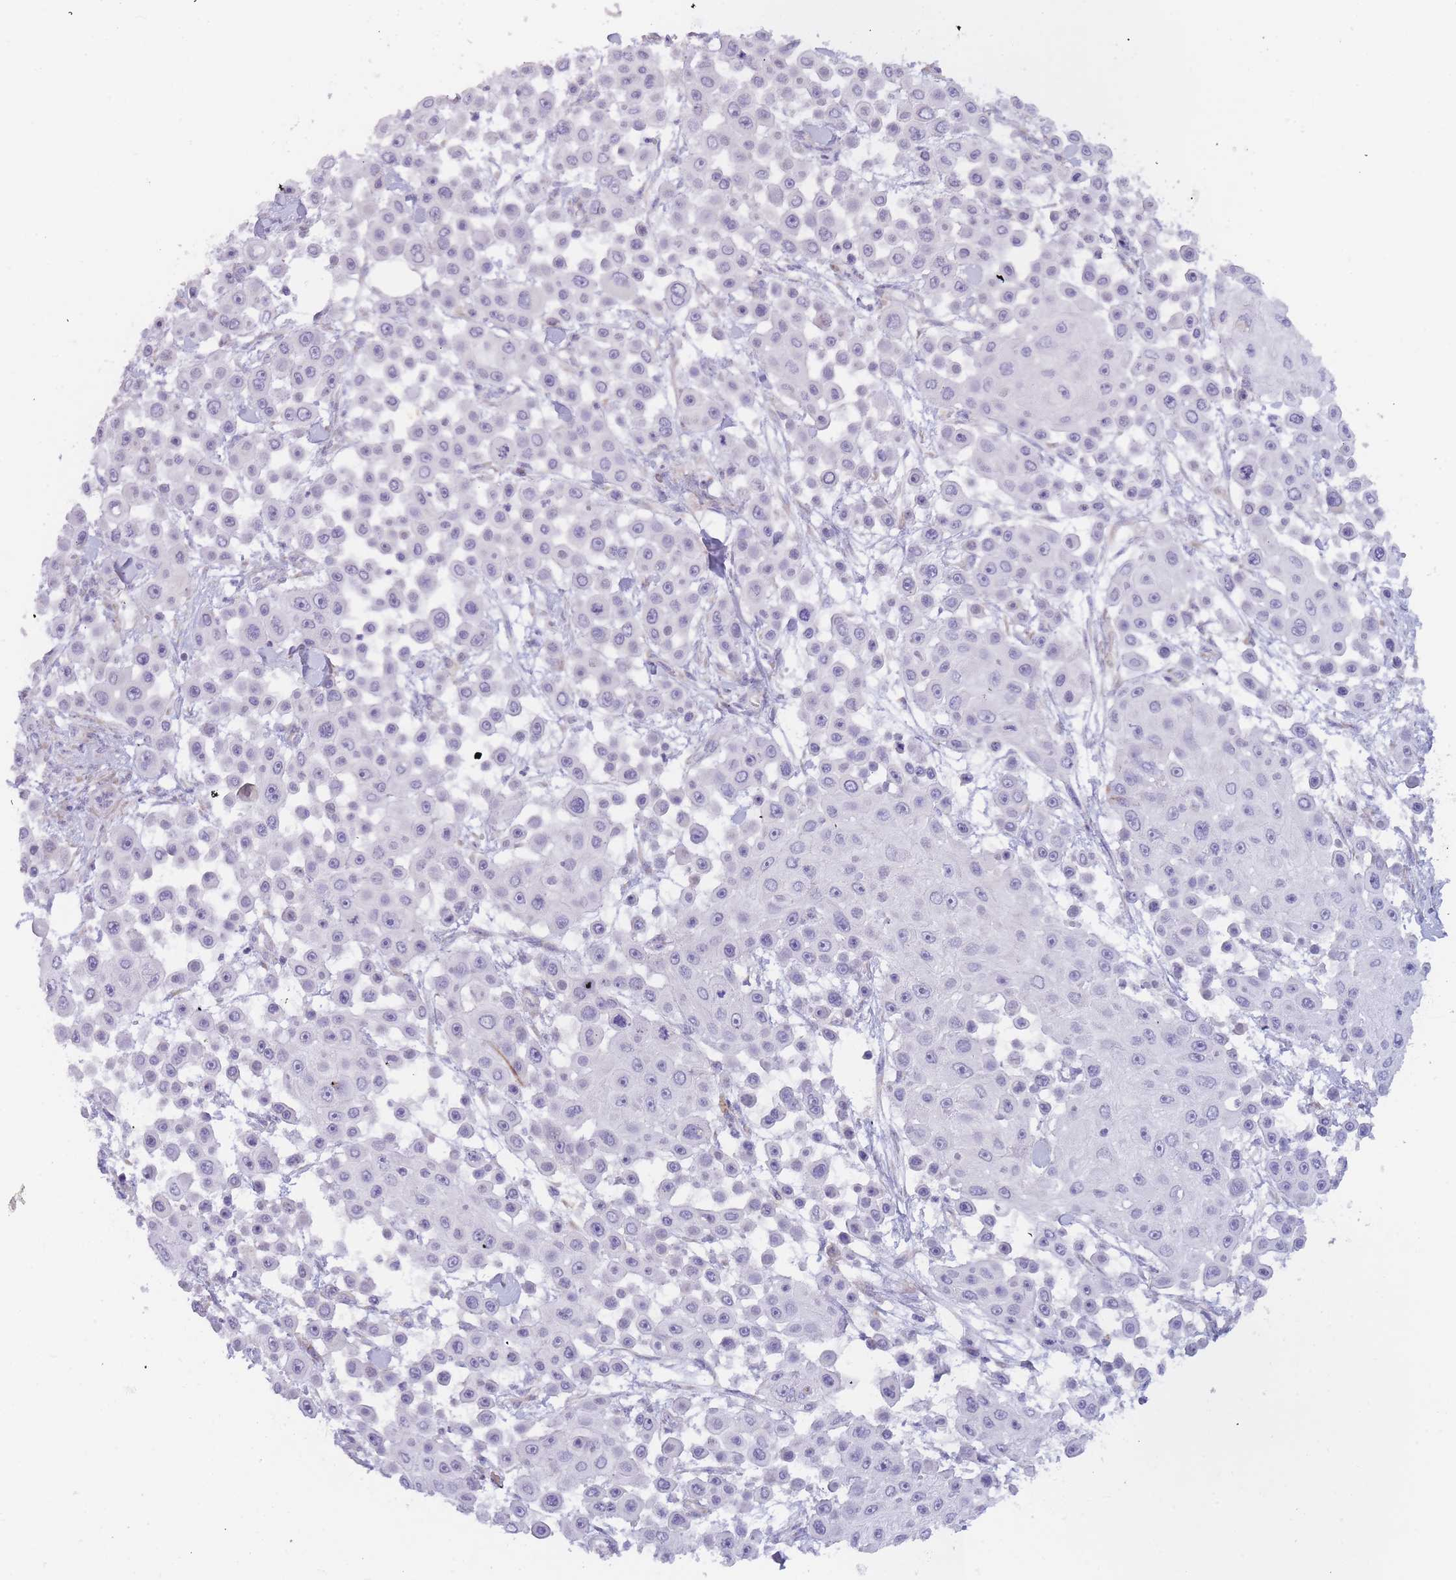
{"staining": {"intensity": "negative", "quantity": "none", "location": "none"}, "tissue": "skin cancer", "cell_type": "Tumor cells", "image_type": "cancer", "snomed": [{"axis": "morphology", "description": "Squamous cell carcinoma, NOS"}, {"axis": "topography", "description": "Skin"}], "caption": "Tumor cells are negative for protein expression in human skin cancer (squamous cell carcinoma). Brightfield microscopy of IHC stained with DAB (3,3'-diaminobenzidine) (brown) and hematoxylin (blue), captured at high magnification.", "gene": "SLC35E4", "patient": {"sex": "male", "age": 67}}